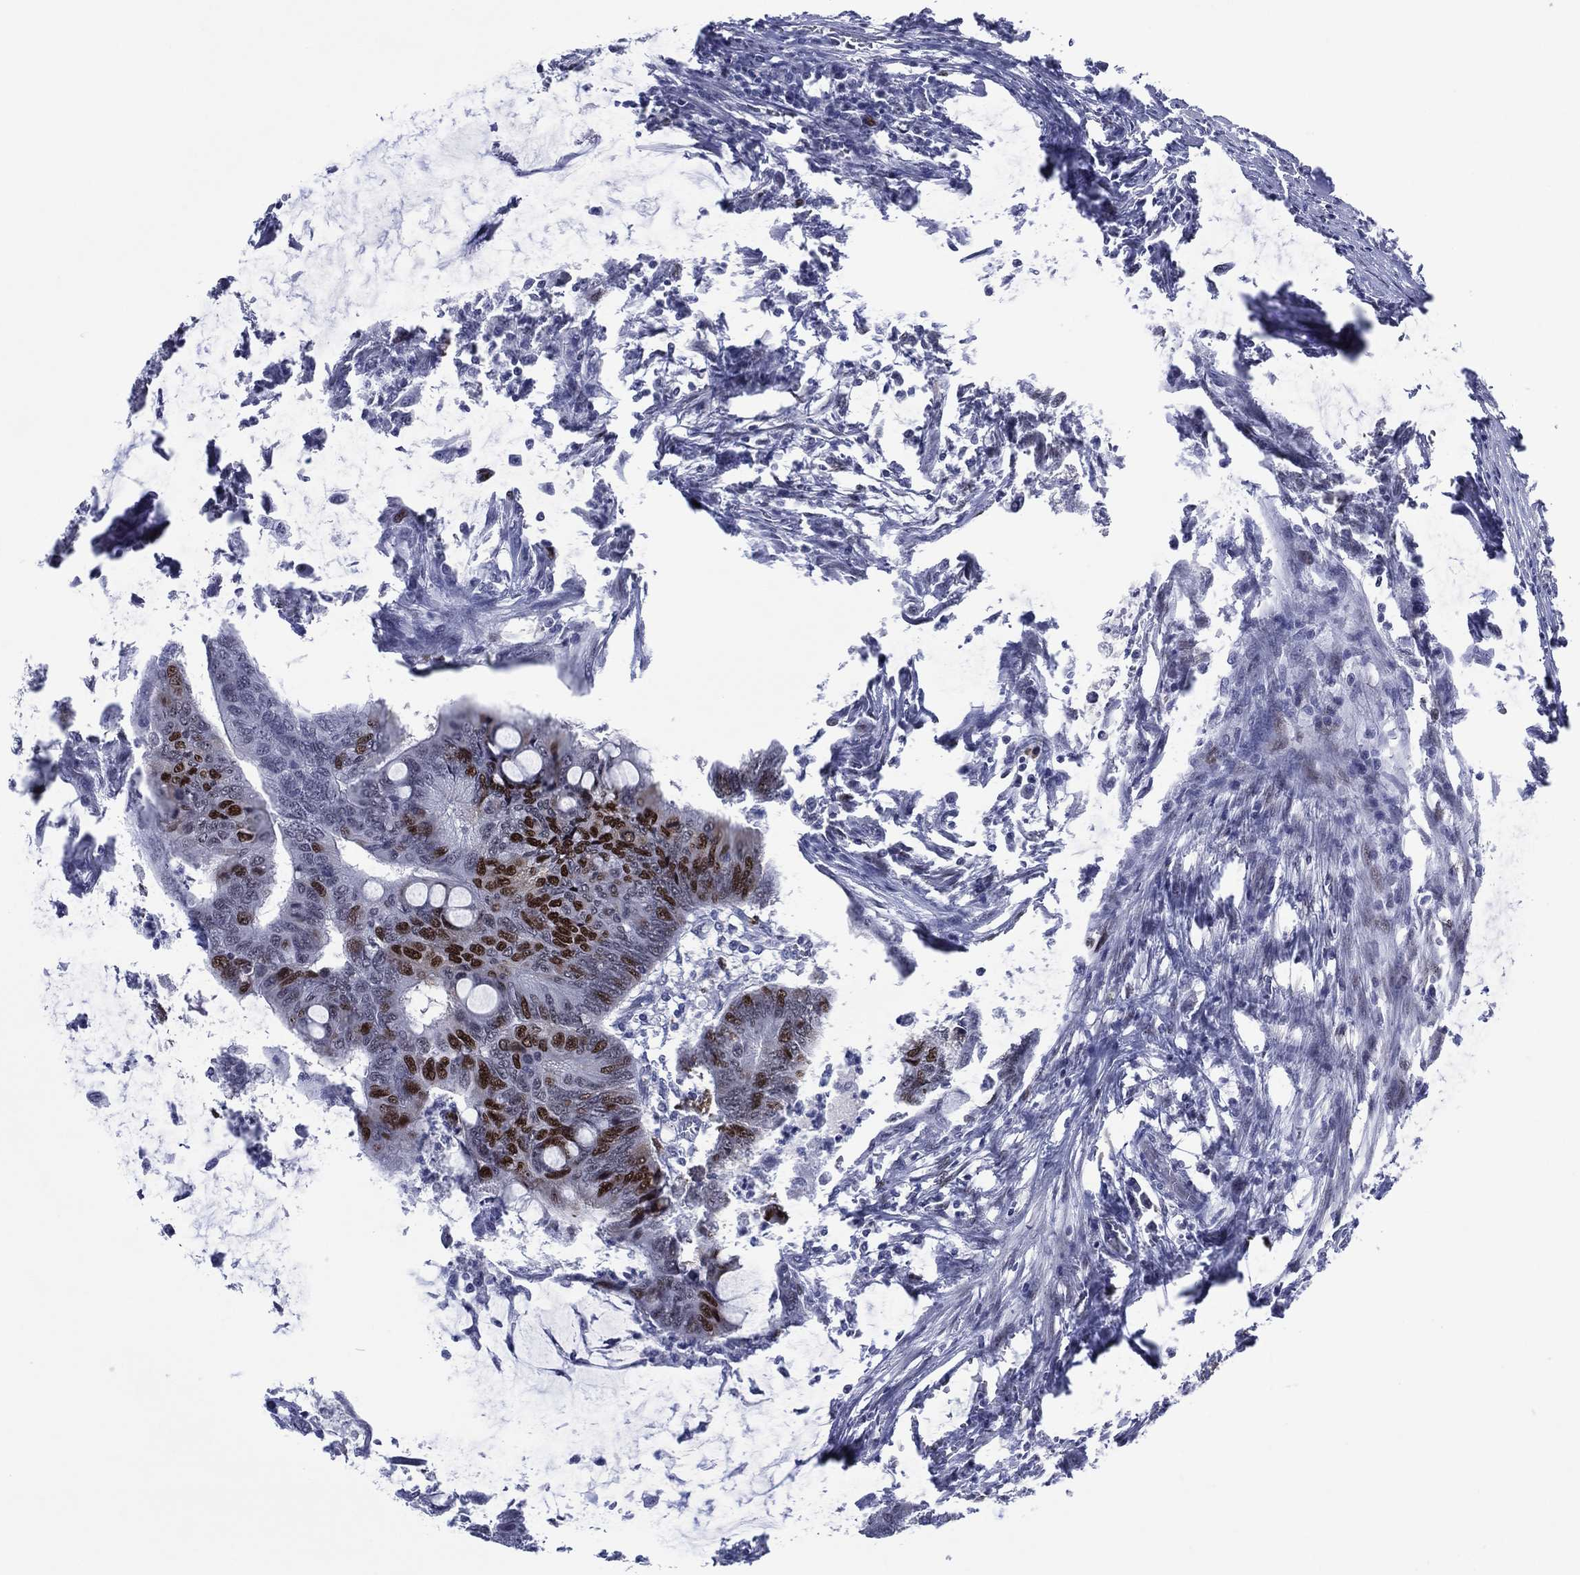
{"staining": {"intensity": "strong", "quantity": "25%-75%", "location": "nuclear"}, "tissue": "colorectal cancer", "cell_type": "Tumor cells", "image_type": "cancer", "snomed": [{"axis": "morphology", "description": "Normal tissue, NOS"}, {"axis": "morphology", "description": "Adenocarcinoma, NOS"}, {"axis": "topography", "description": "Rectum"}, {"axis": "topography", "description": "Peripheral nerve tissue"}], "caption": "The photomicrograph shows immunohistochemical staining of colorectal cancer (adenocarcinoma). There is strong nuclear staining is seen in approximately 25%-75% of tumor cells.", "gene": "GATA6", "patient": {"sex": "male", "age": 92}}